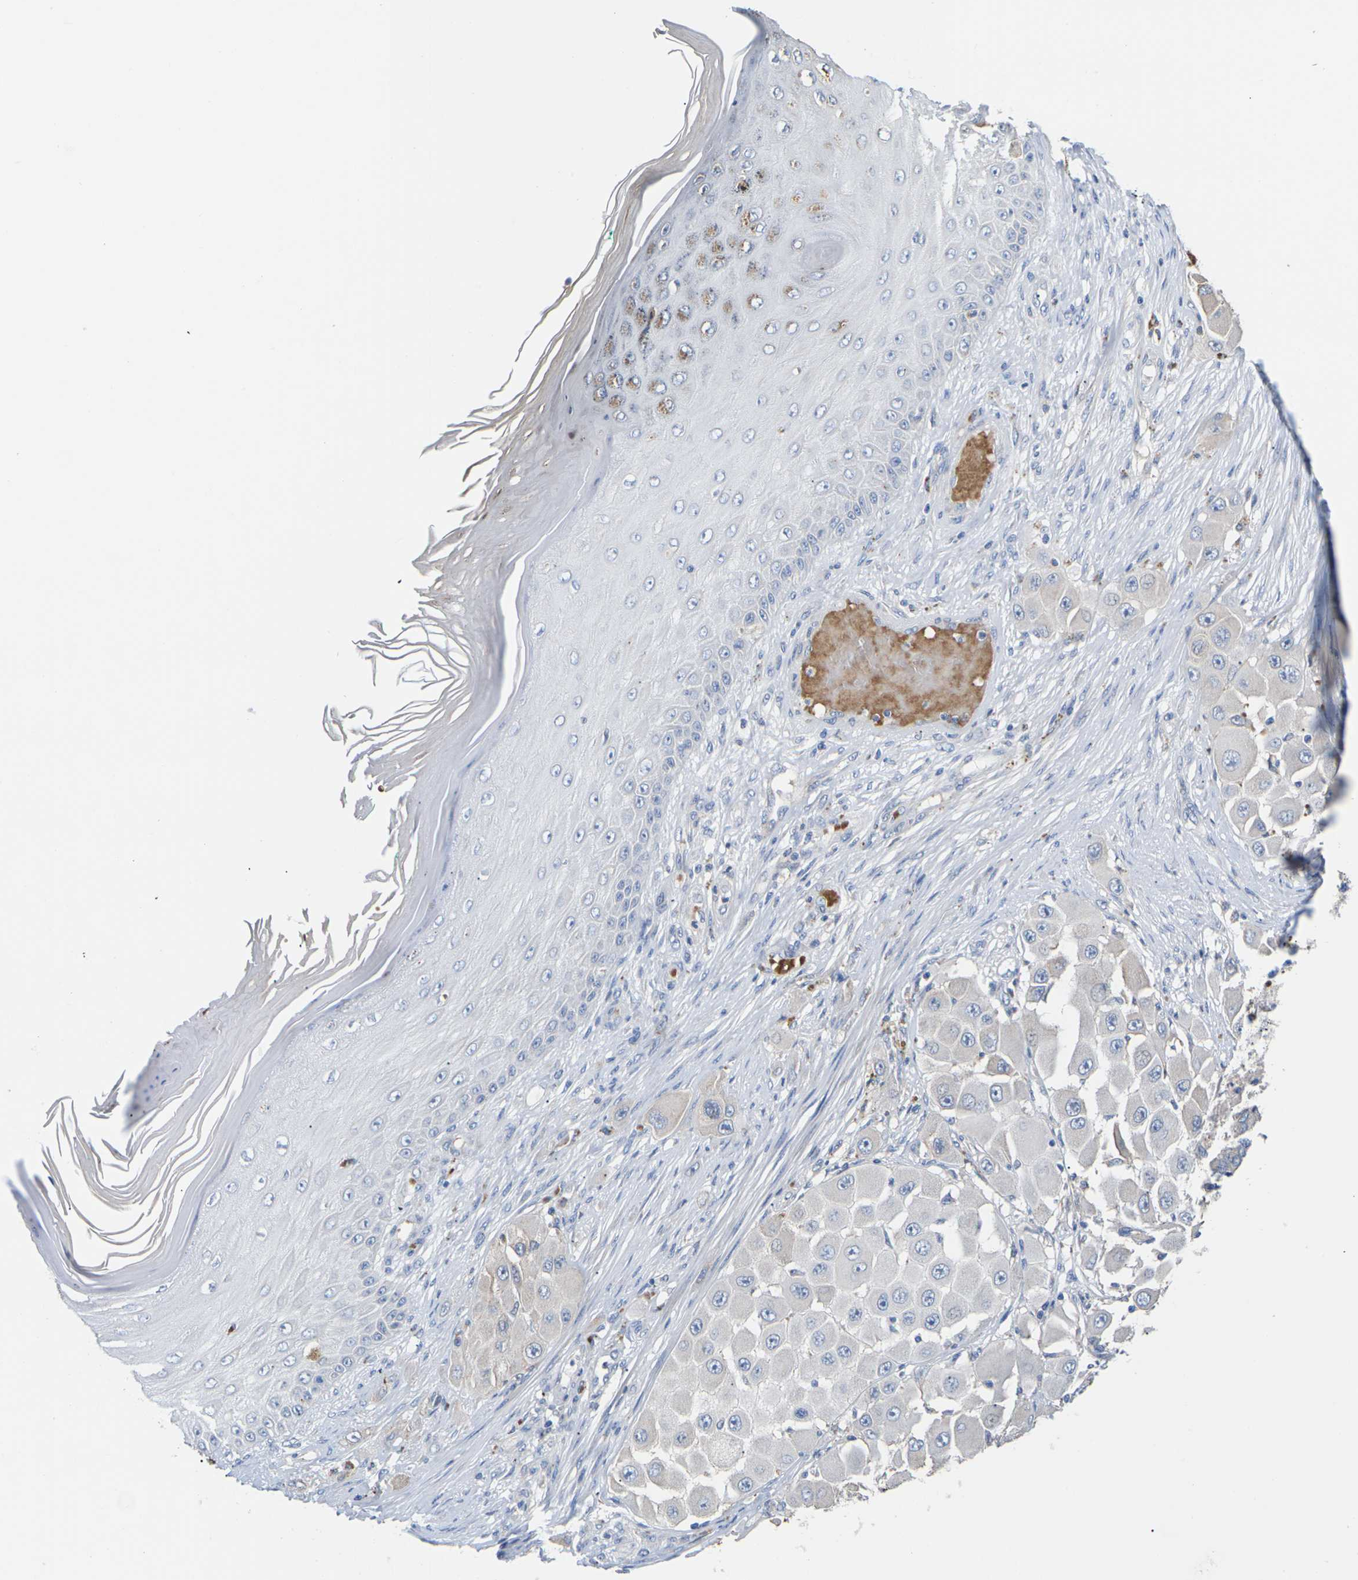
{"staining": {"intensity": "weak", "quantity": "25%-75%", "location": "cytoplasmic/membranous"}, "tissue": "melanoma", "cell_type": "Tumor cells", "image_type": "cancer", "snomed": [{"axis": "morphology", "description": "Malignant melanoma, NOS"}, {"axis": "topography", "description": "Skin"}], "caption": "This photomicrograph demonstrates melanoma stained with IHC to label a protein in brown. The cytoplasmic/membranous of tumor cells show weak positivity for the protein. Nuclei are counter-stained blue.", "gene": "TMCO4", "patient": {"sex": "female", "age": 81}}